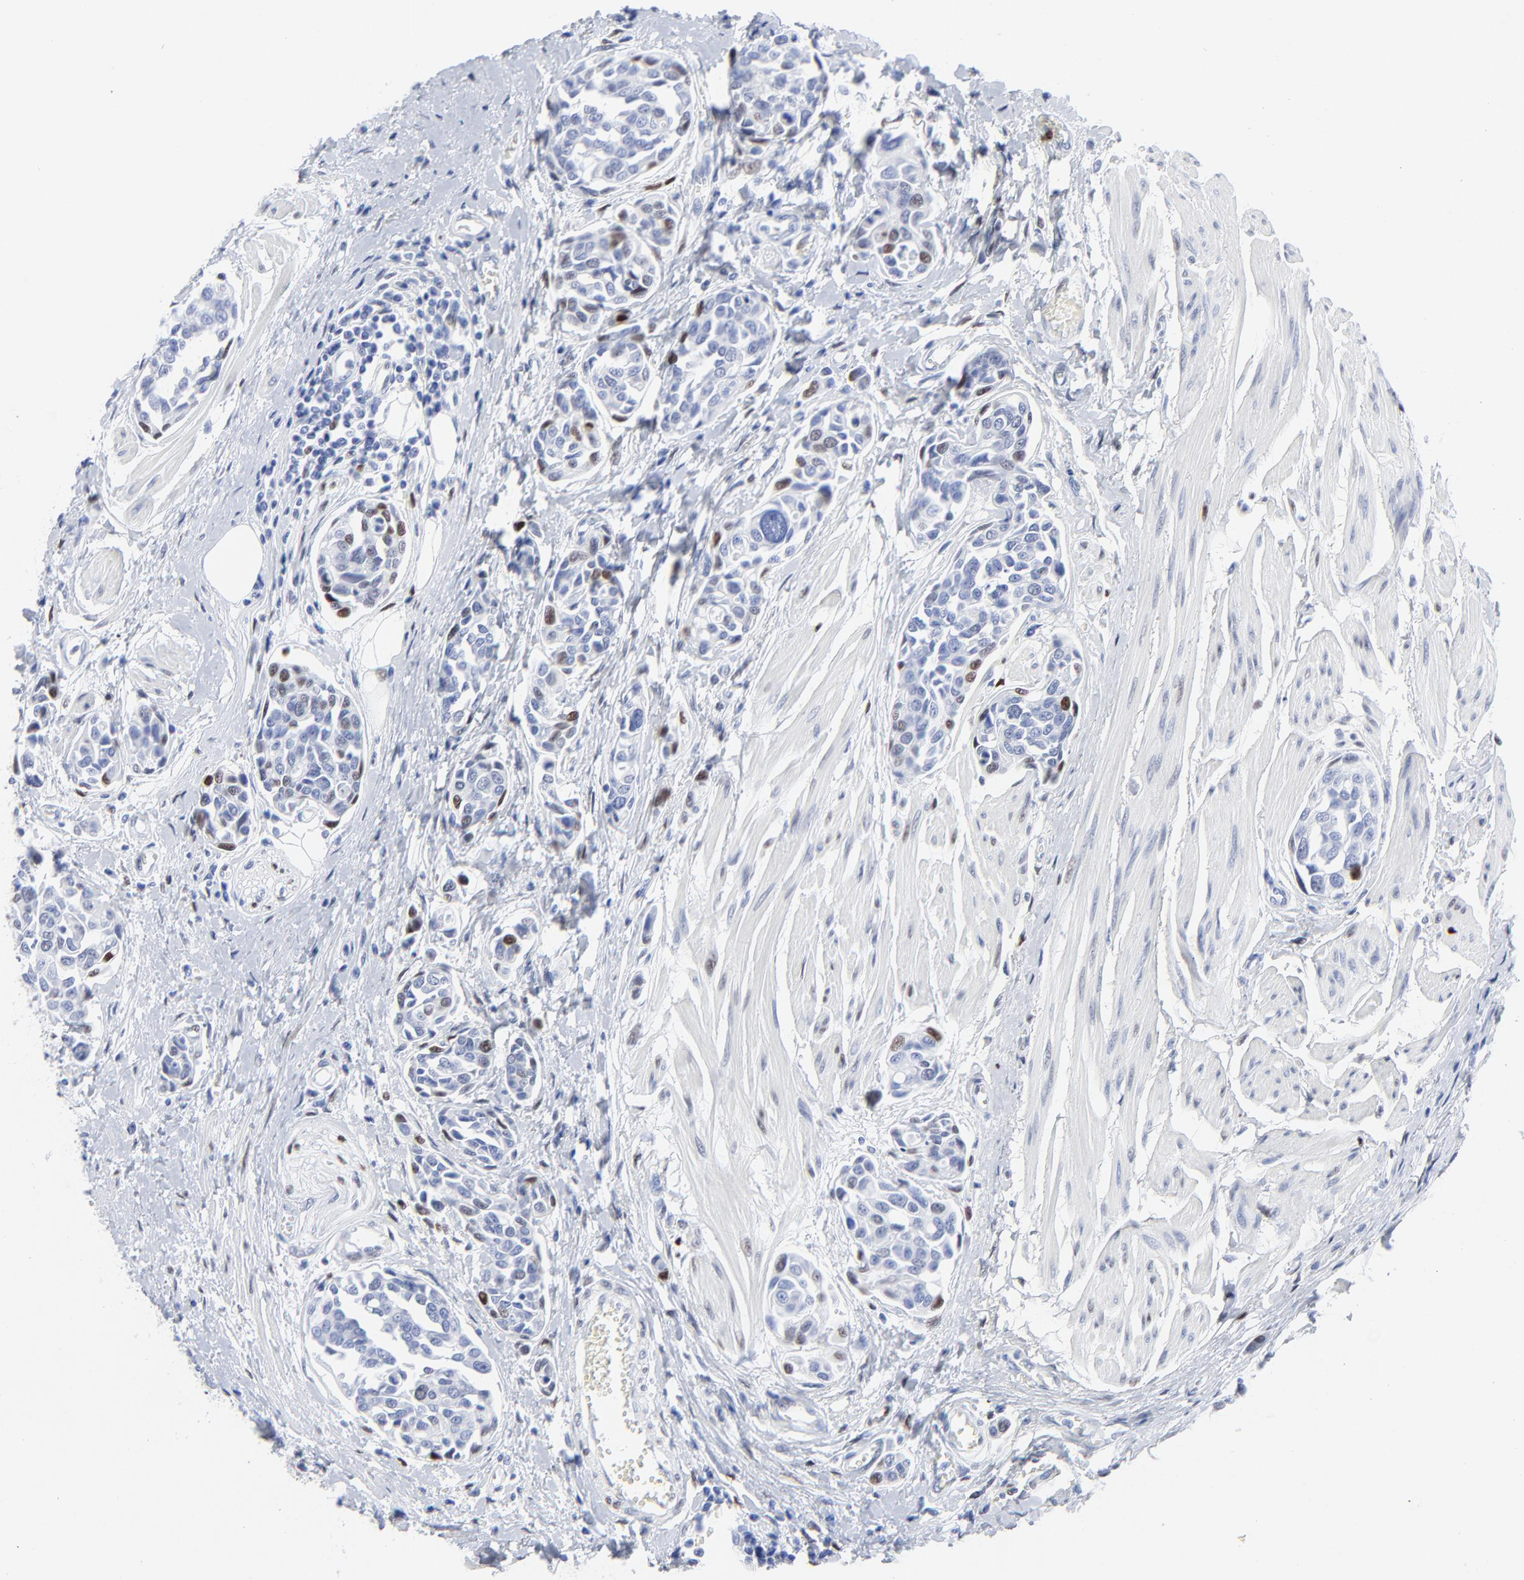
{"staining": {"intensity": "moderate", "quantity": "<25%", "location": "nuclear"}, "tissue": "urothelial cancer", "cell_type": "Tumor cells", "image_type": "cancer", "snomed": [{"axis": "morphology", "description": "Urothelial carcinoma, High grade"}, {"axis": "topography", "description": "Urinary bladder"}], "caption": "The immunohistochemical stain labels moderate nuclear staining in tumor cells of urothelial cancer tissue.", "gene": "JUN", "patient": {"sex": "male", "age": 78}}